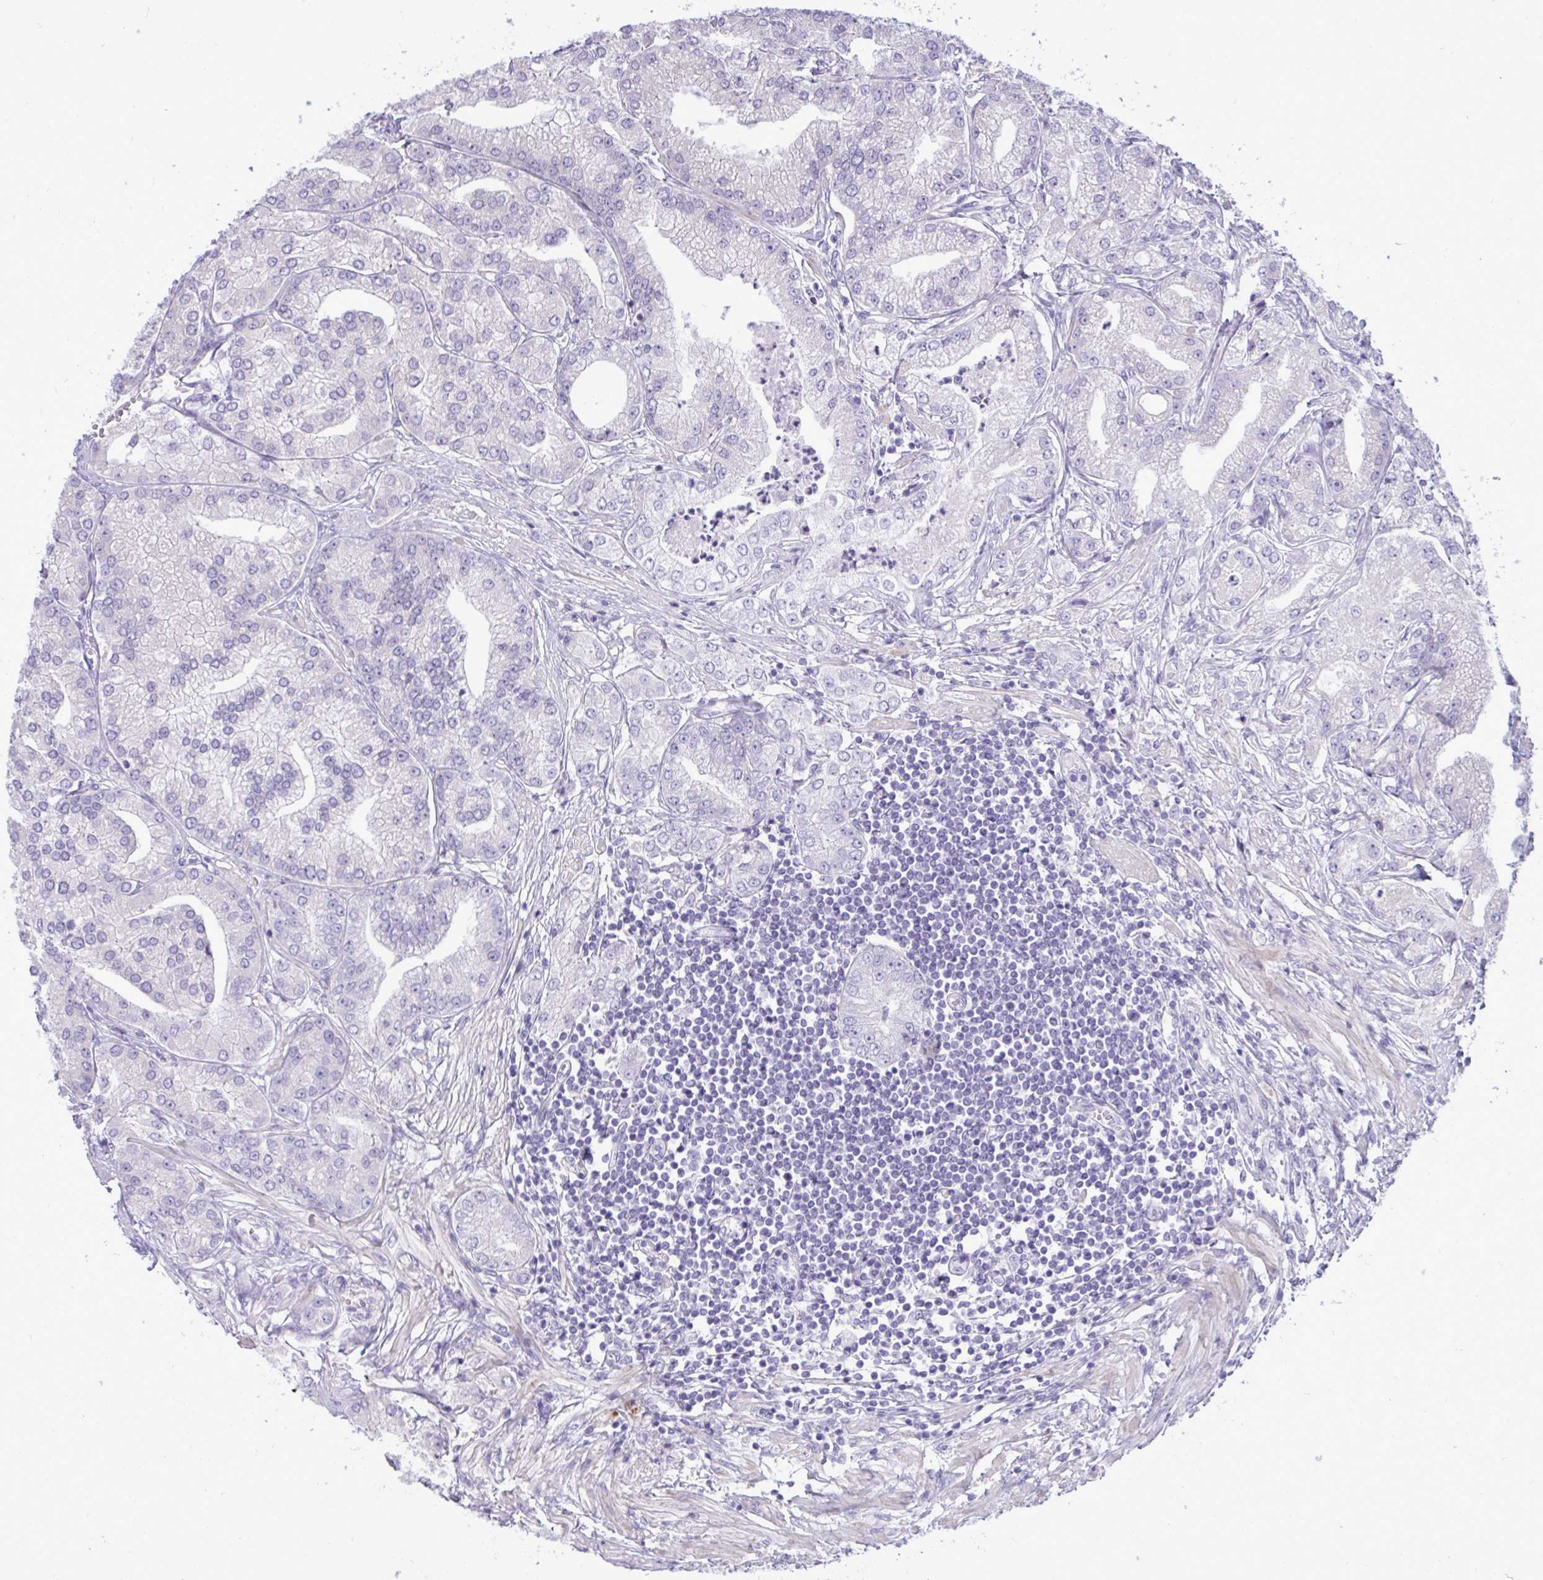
{"staining": {"intensity": "negative", "quantity": "none", "location": "none"}, "tissue": "prostate cancer", "cell_type": "Tumor cells", "image_type": "cancer", "snomed": [{"axis": "morphology", "description": "Adenocarcinoma, High grade"}, {"axis": "topography", "description": "Prostate"}], "caption": "High magnification brightfield microscopy of prostate cancer stained with DAB (3,3'-diaminobenzidine) (brown) and counterstained with hematoxylin (blue): tumor cells show no significant staining.", "gene": "SPAG1", "patient": {"sex": "male", "age": 61}}